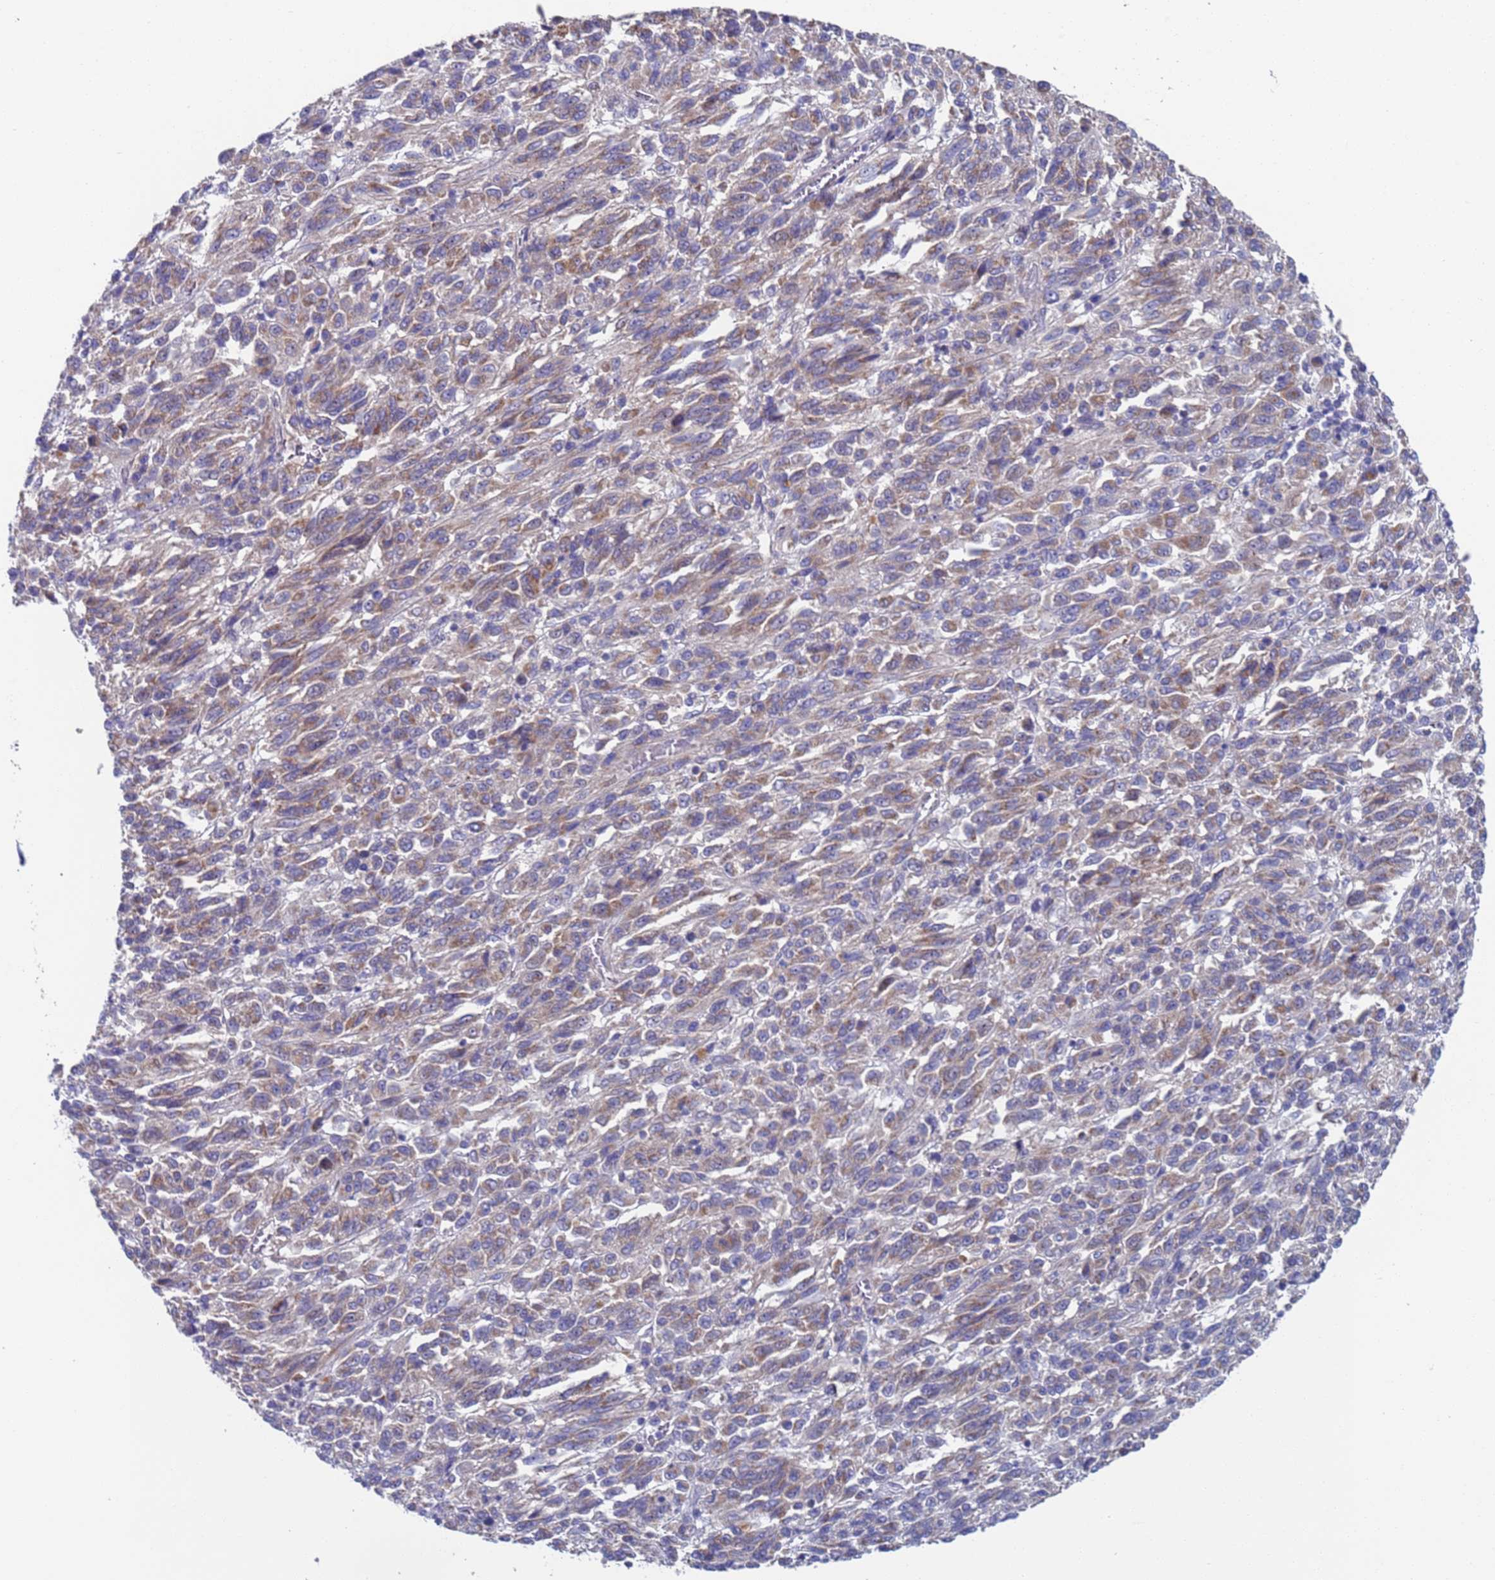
{"staining": {"intensity": "moderate", "quantity": "25%-75%", "location": "cytoplasmic/membranous"}, "tissue": "melanoma", "cell_type": "Tumor cells", "image_type": "cancer", "snomed": [{"axis": "morphology", "description": "Malignant melanoma, Metastatic site"}, {"axis": "topography", "description": "Lung"}], "caption": "IHC (DAB) staining of human malignant melanoma (metastatic site) displays moderate cytoplasmic/membranous protein positivity in about 25%-75% of tumor cells. (IHC, brightfield microscopy, high magnification).", "gene": "PET117", "patient": {"sex": "male", "age": 64}}